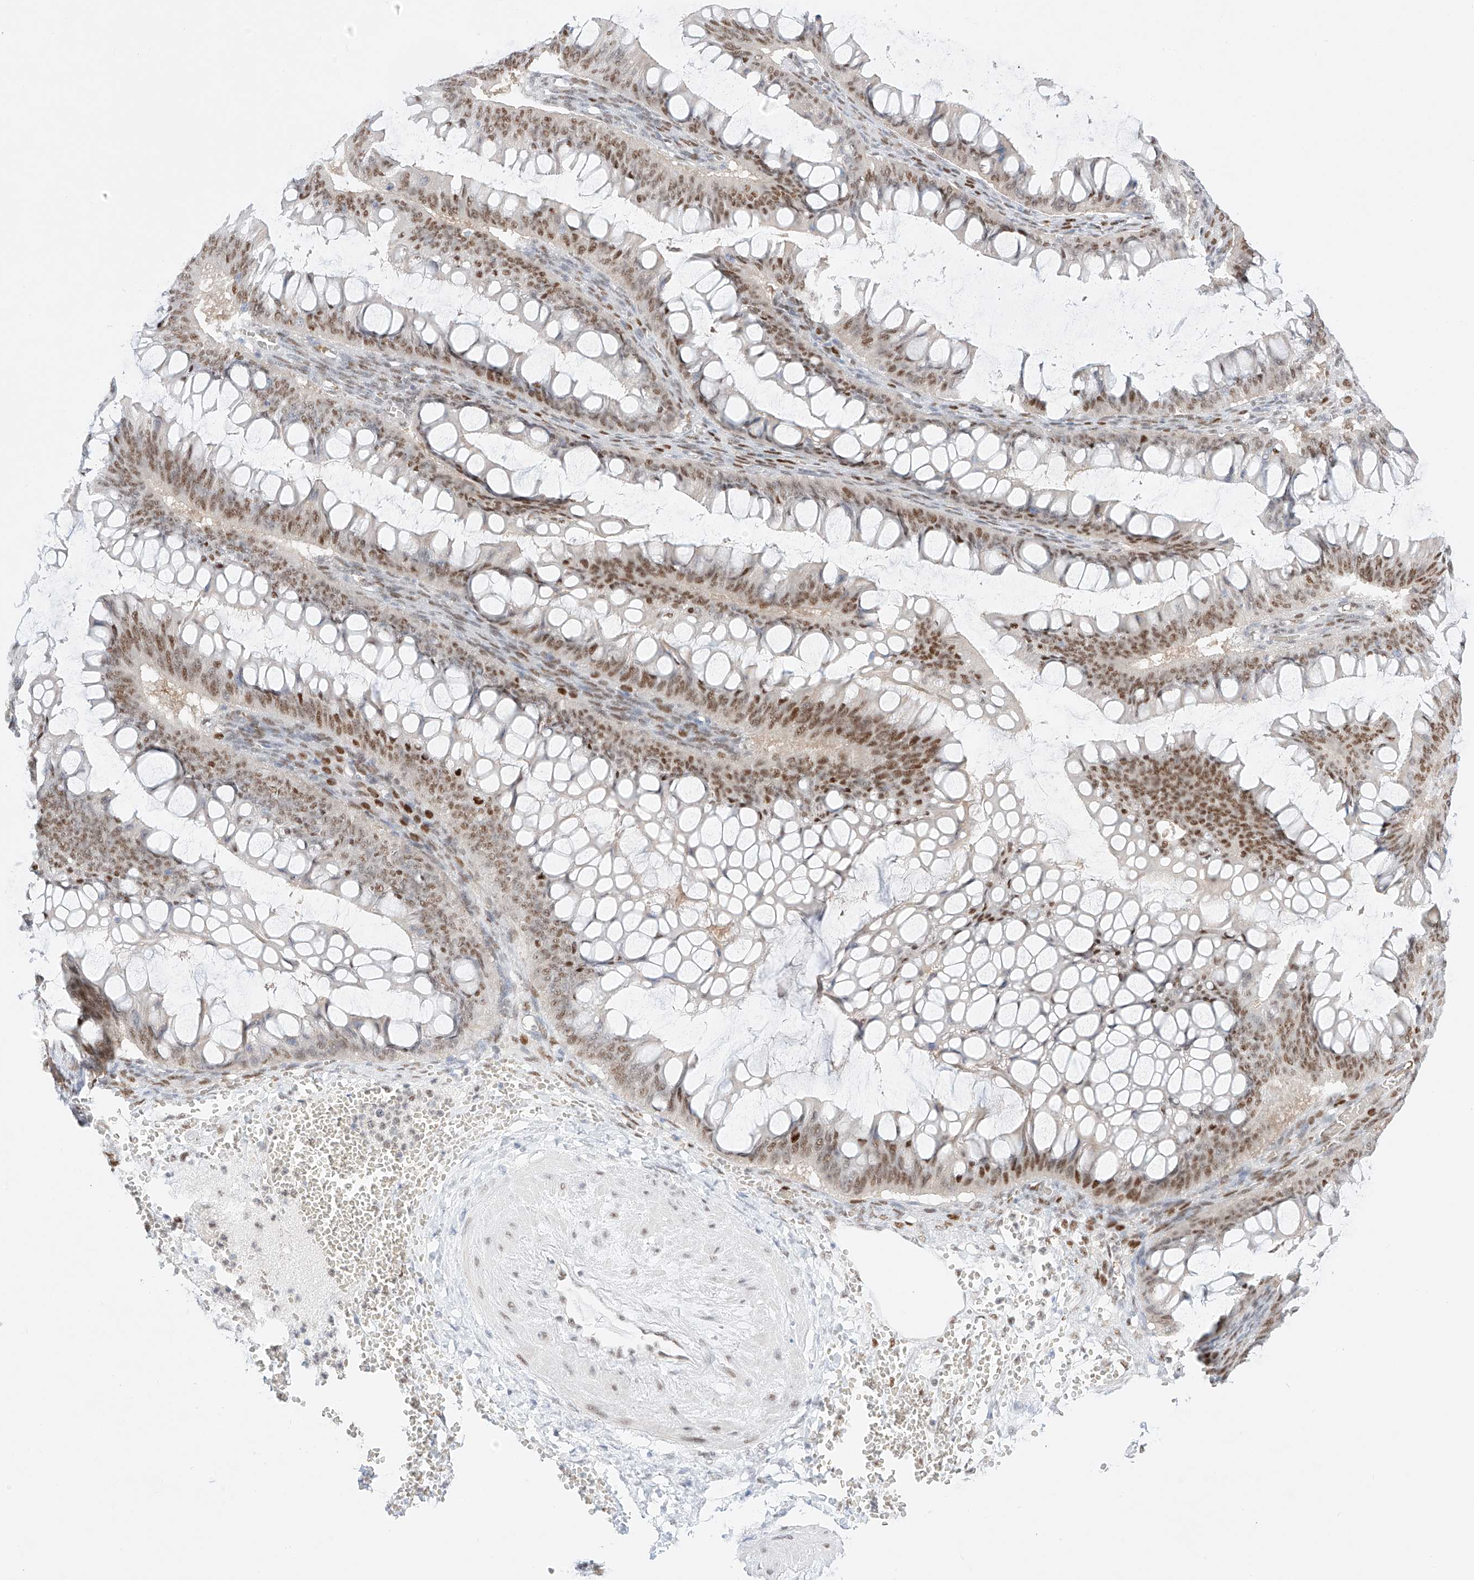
{"staining": {"intensity": "moderate", "quantity": ">75%", "location": "nuclear"}, "tissue": "ovarian cancer", "cell_type": "Tumor cells", "image_type": "cancer", "snomed": [{"axis": "morphology", "description": "Cystadenocarcinoma, mucinous, NOS"}, {"axis": "topography", "description": "Ovary"}], "caption": "Ovarian mucinous cystadenocarcinoma tissue displays moderate nuclear positivity in approximately >75% of tumor cells, visualized by immunohistochemistry. The staining is performed using DAB brown chromogen to label protein expression. The nuclei are counter-stained blue using hematoxylin.", "gene": "APIP", "patient": {"sex": "female", "age": 73}}